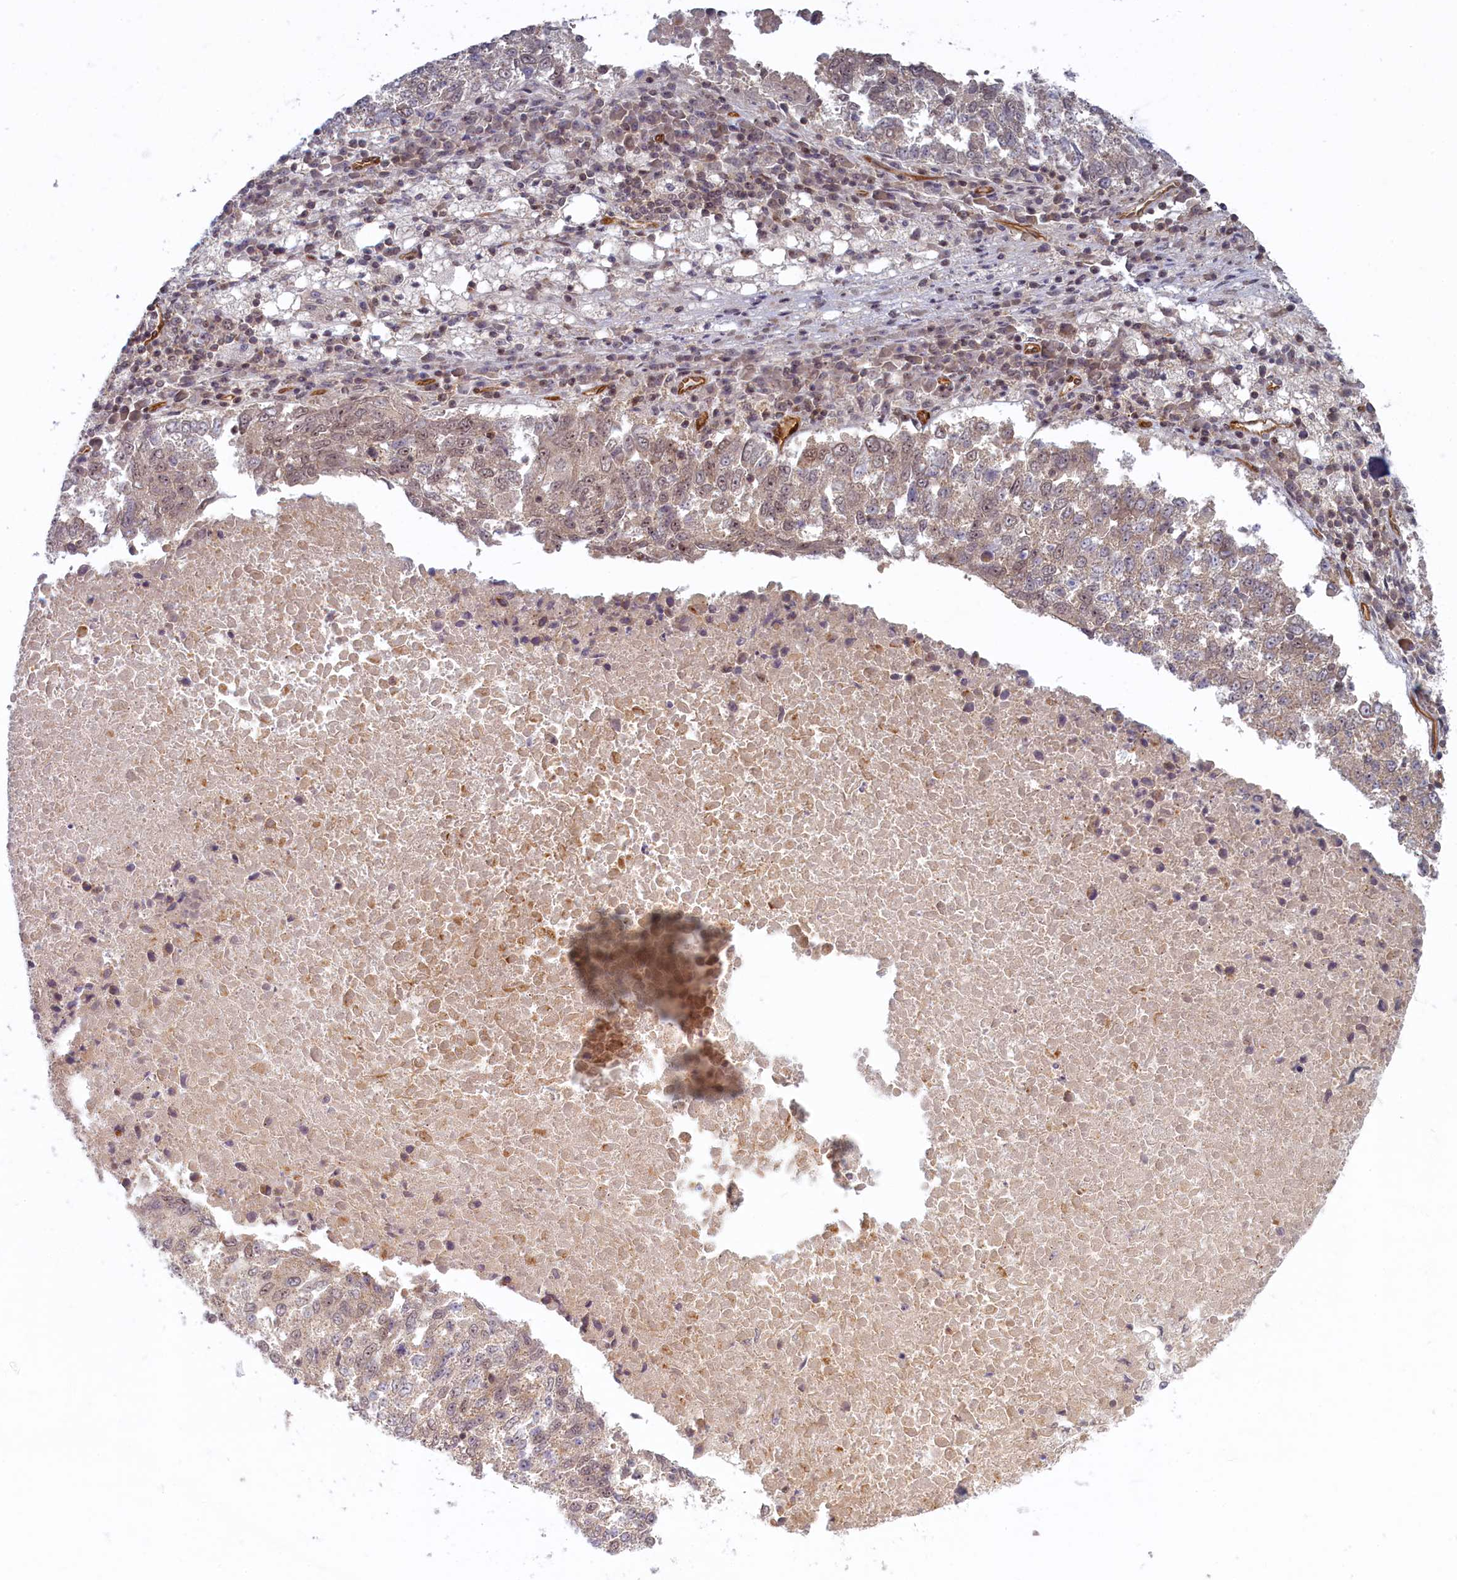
{"staining": {"intensity": "weak", "quantity": "25%-75%", "location": "cytoplasmic/membranous"}, "tissue": "lung cancer", "cell_type": "Tumor cells", "image_type": "cancer", "snomed": [{"axis": "morphology", "description": "Squamous cell carcinoma, NOS"}, {"axis": "topography", "description": "Lung"}], "caption": "Immunohistochemistry (IHC) image of human squamous cell carcinoma (lung) stained for a protein (brown), which shows low levels of weak cytoplasmic/membranous expression in about 25%-75% of tumor cells.", "gene": "SNRK", "patient": {"sex": "male", "age": 73}}